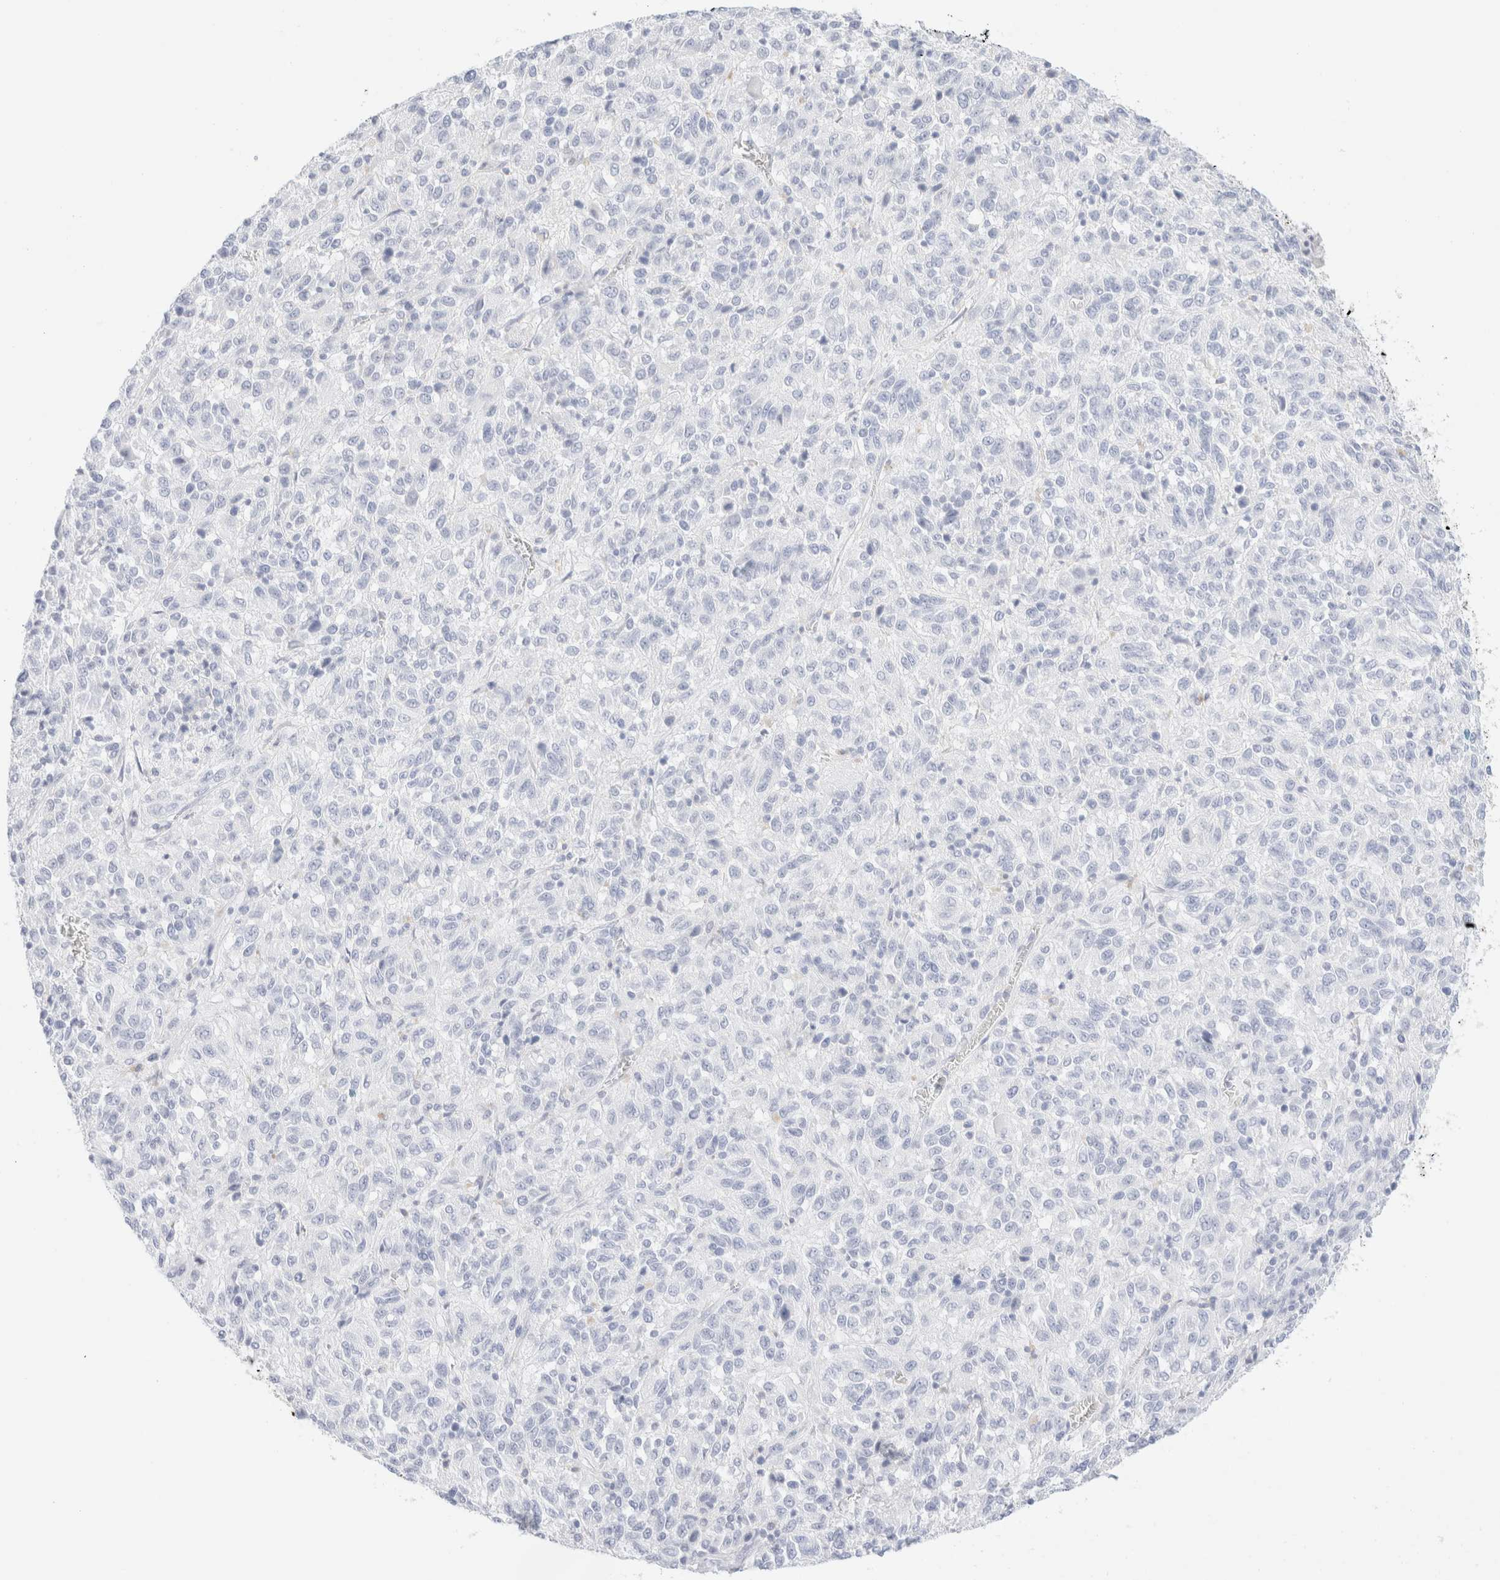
{"staining": {"intensity": "negative", "quantity": "none", "location": "none"}, "tissue": "melanoma", "cell_type": "Tumor cells", "image_type": "cancer", "snomed": [{"axis": "morphology", "description": "Malignant melanoma, Metastatic site"}, {"axis": "topography", "description": "Lung"}], "caption": "IHC of malignant melanoma (metastatic site) reveals no staining in tumor cells.", "gene": "KRT15", "patient": {"sex": "male", "age": 64}}